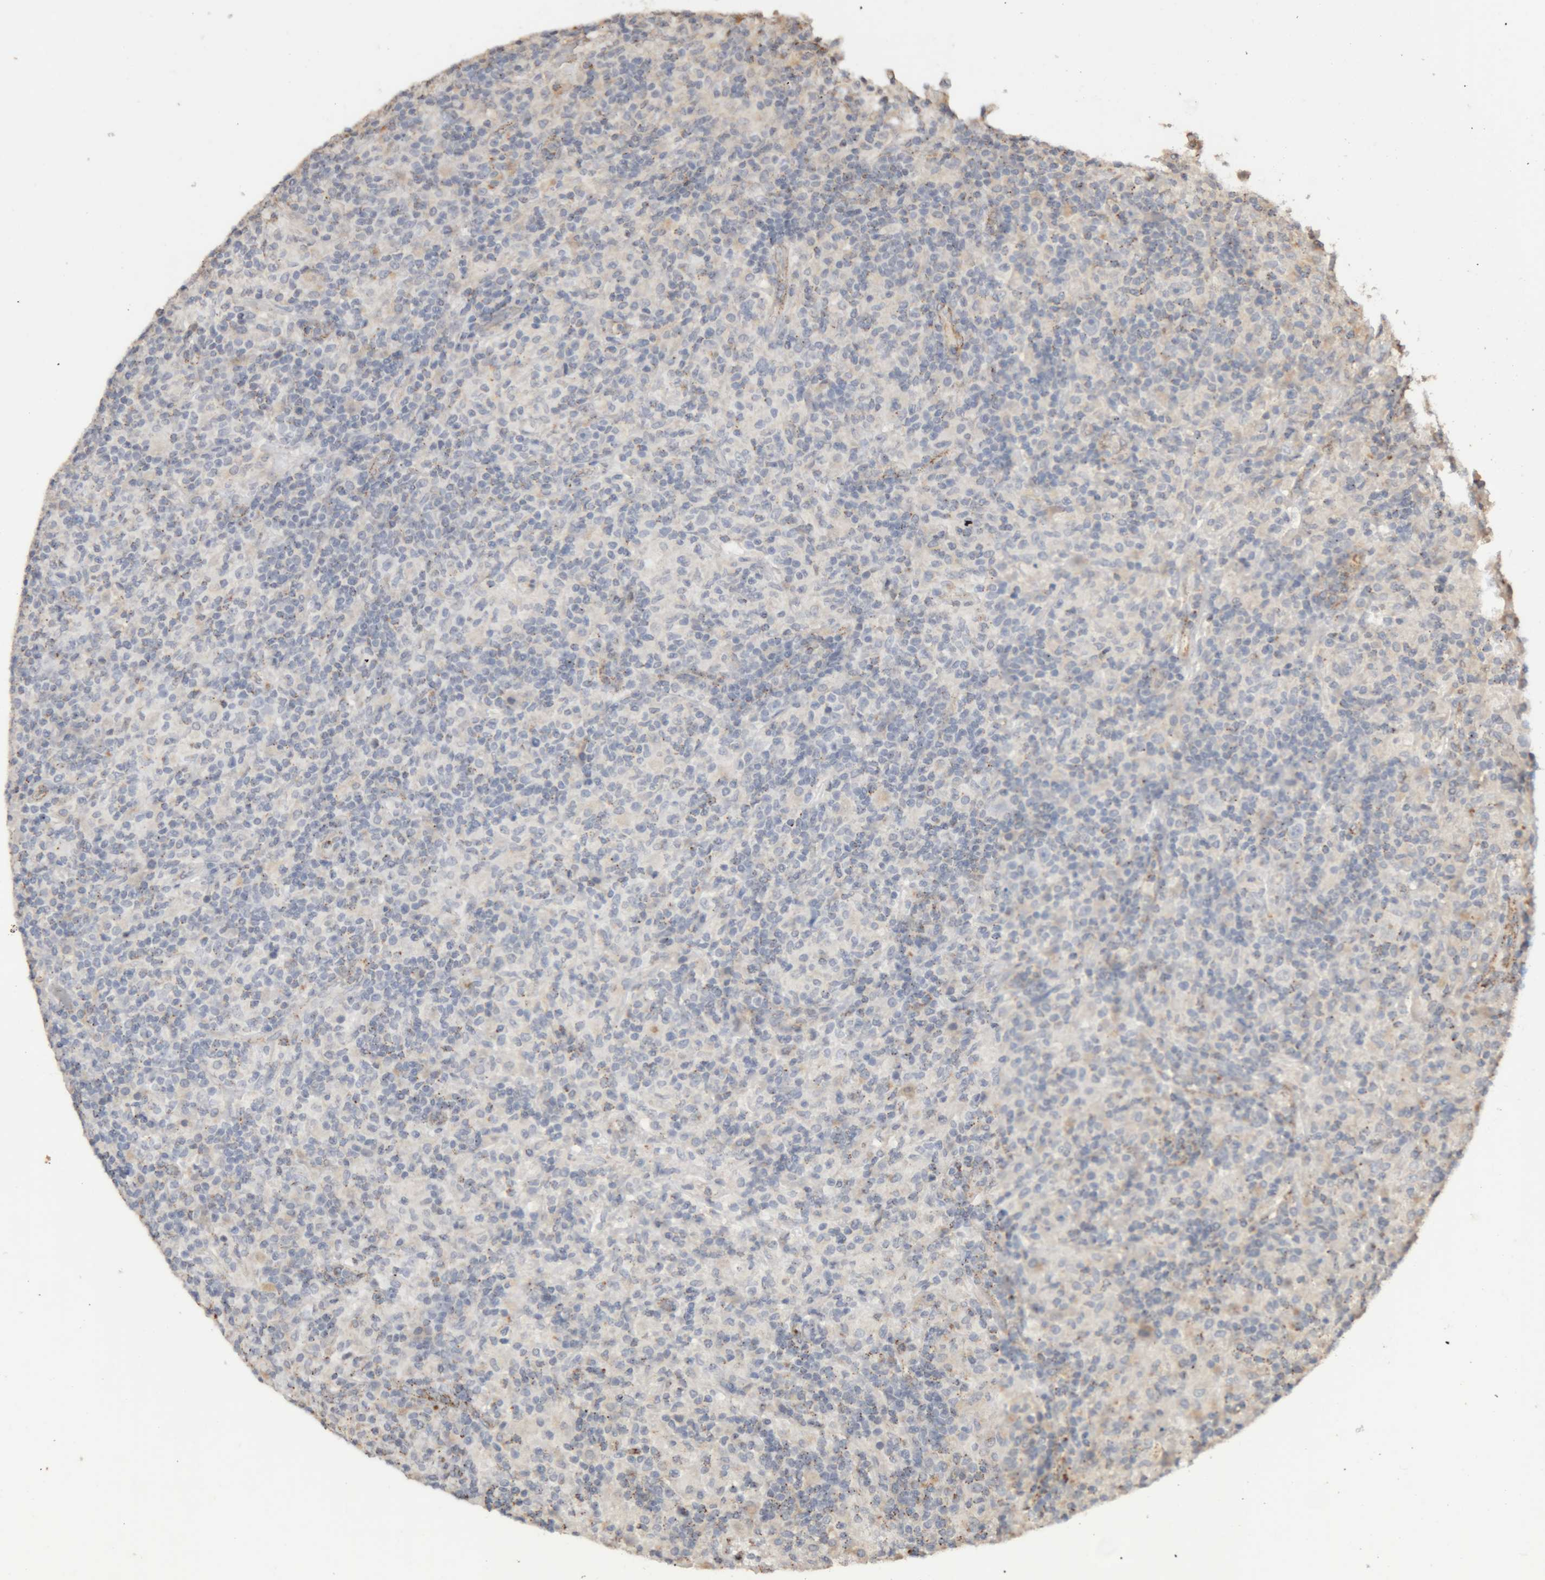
{"staining": {"intensity": "negative", "quantity": "none", "location": "none"}, "tissue": "lymphoma", "cell_type": "Tumor cells", "image_type": "cancer", "snomed": [{"axis": "morphology", "description": "Hodgkin's disease, NOS"}, {"axis": "topography", "description": "Lymph node"}], "caption": "The micrograph displays no significant positivity in tumor cells of lymphoma. The staining was performed using DAB to visualize the protein expression in brown, while the nuclei were stained in blue with hematoxylin (Magnification: 20x).", "gene": "ARSA", "patient": {"sex": "male", "age": 70}}